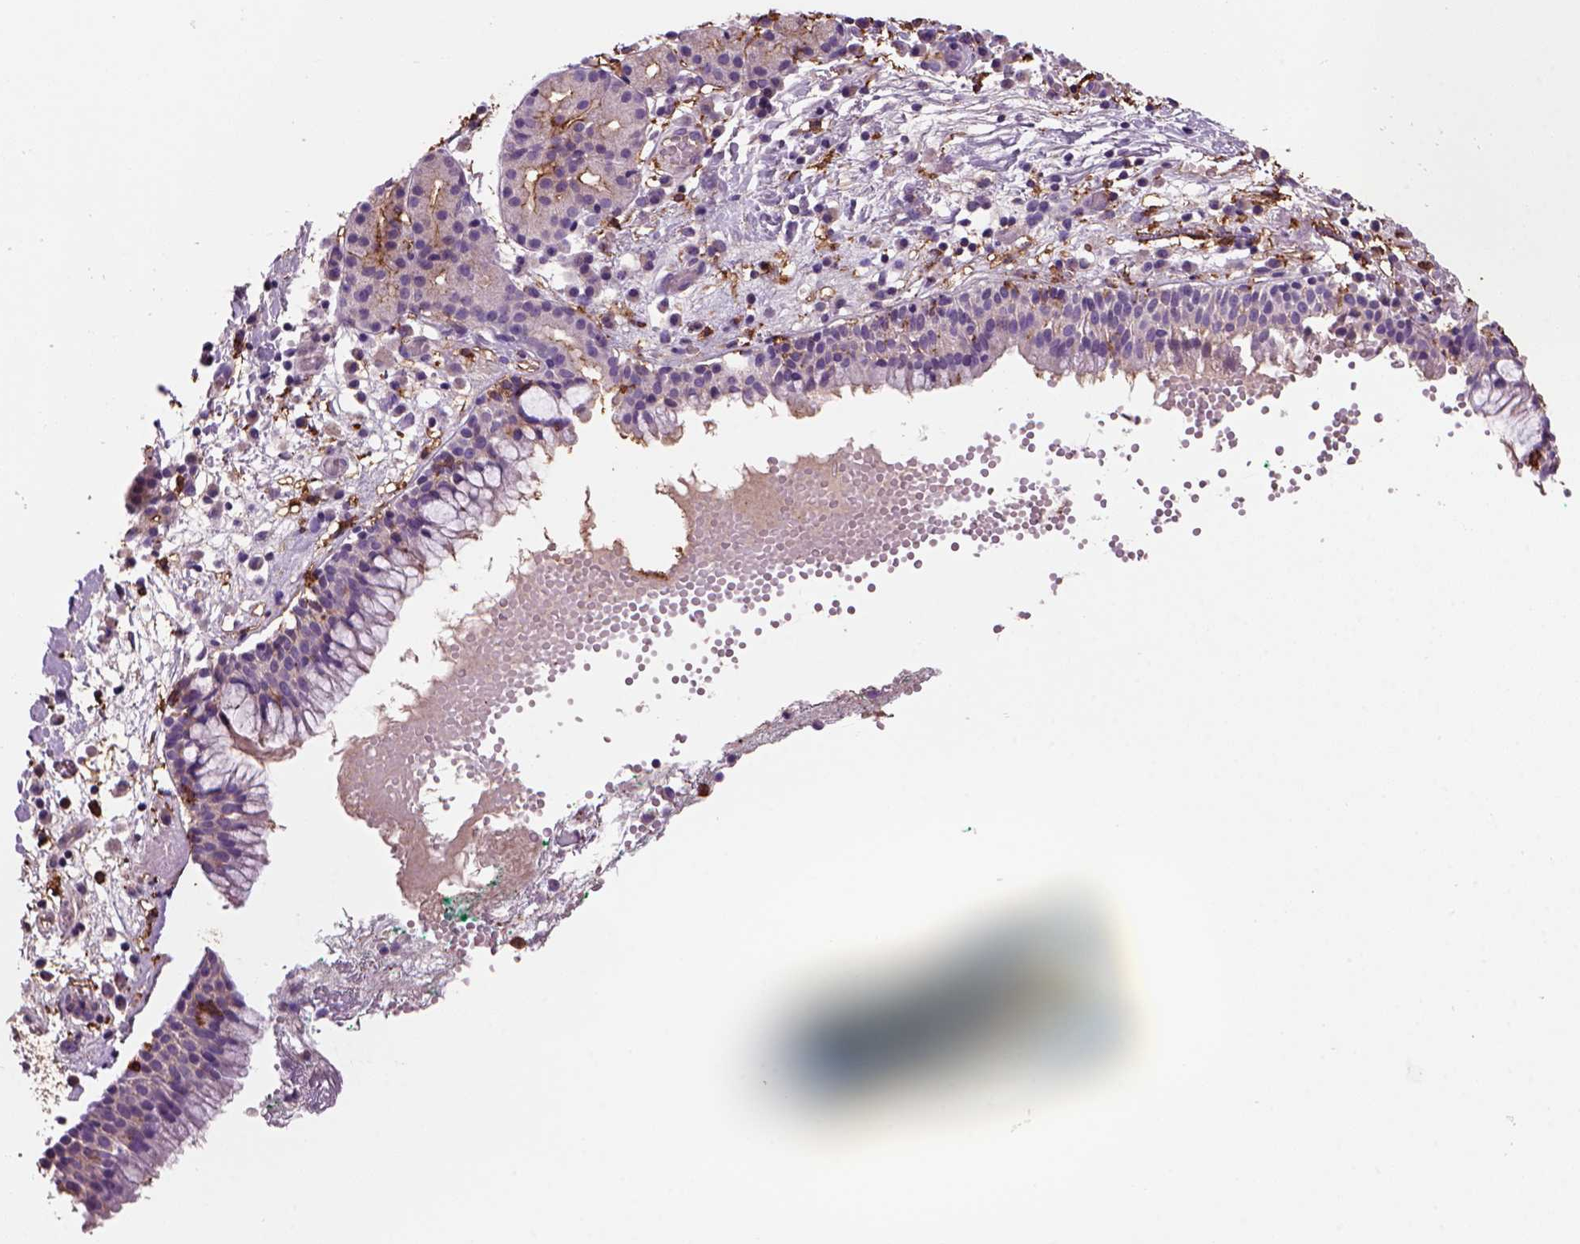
{"staining": {"intensity": "negative", "quantity": "none", "location": "none"}, "tissue": "nasopharynx", "cell_type": "Respiratory epithelial cells", "image_type": "normal", "snomed": [{"axis": "morphology", "description": "Normal tissue, NOS"}, {"axis": "morphology", "description": "Basal cell carcinoma"}, {"axis": "topography", "description": "Cartilage tissue"}, {"axis": "topography", "description": "Nasopharynx"}, {"axis": "topography", "description": "Oral tissue"}], "caption": "DAB (3,3'-diaminobenzidine) immunohistochemical staining of benign human nasopharynx shows no significant staining in respiratory epithelial cells.", "gene": "CD14", "patient": {"sex": "female", "age": 77}}